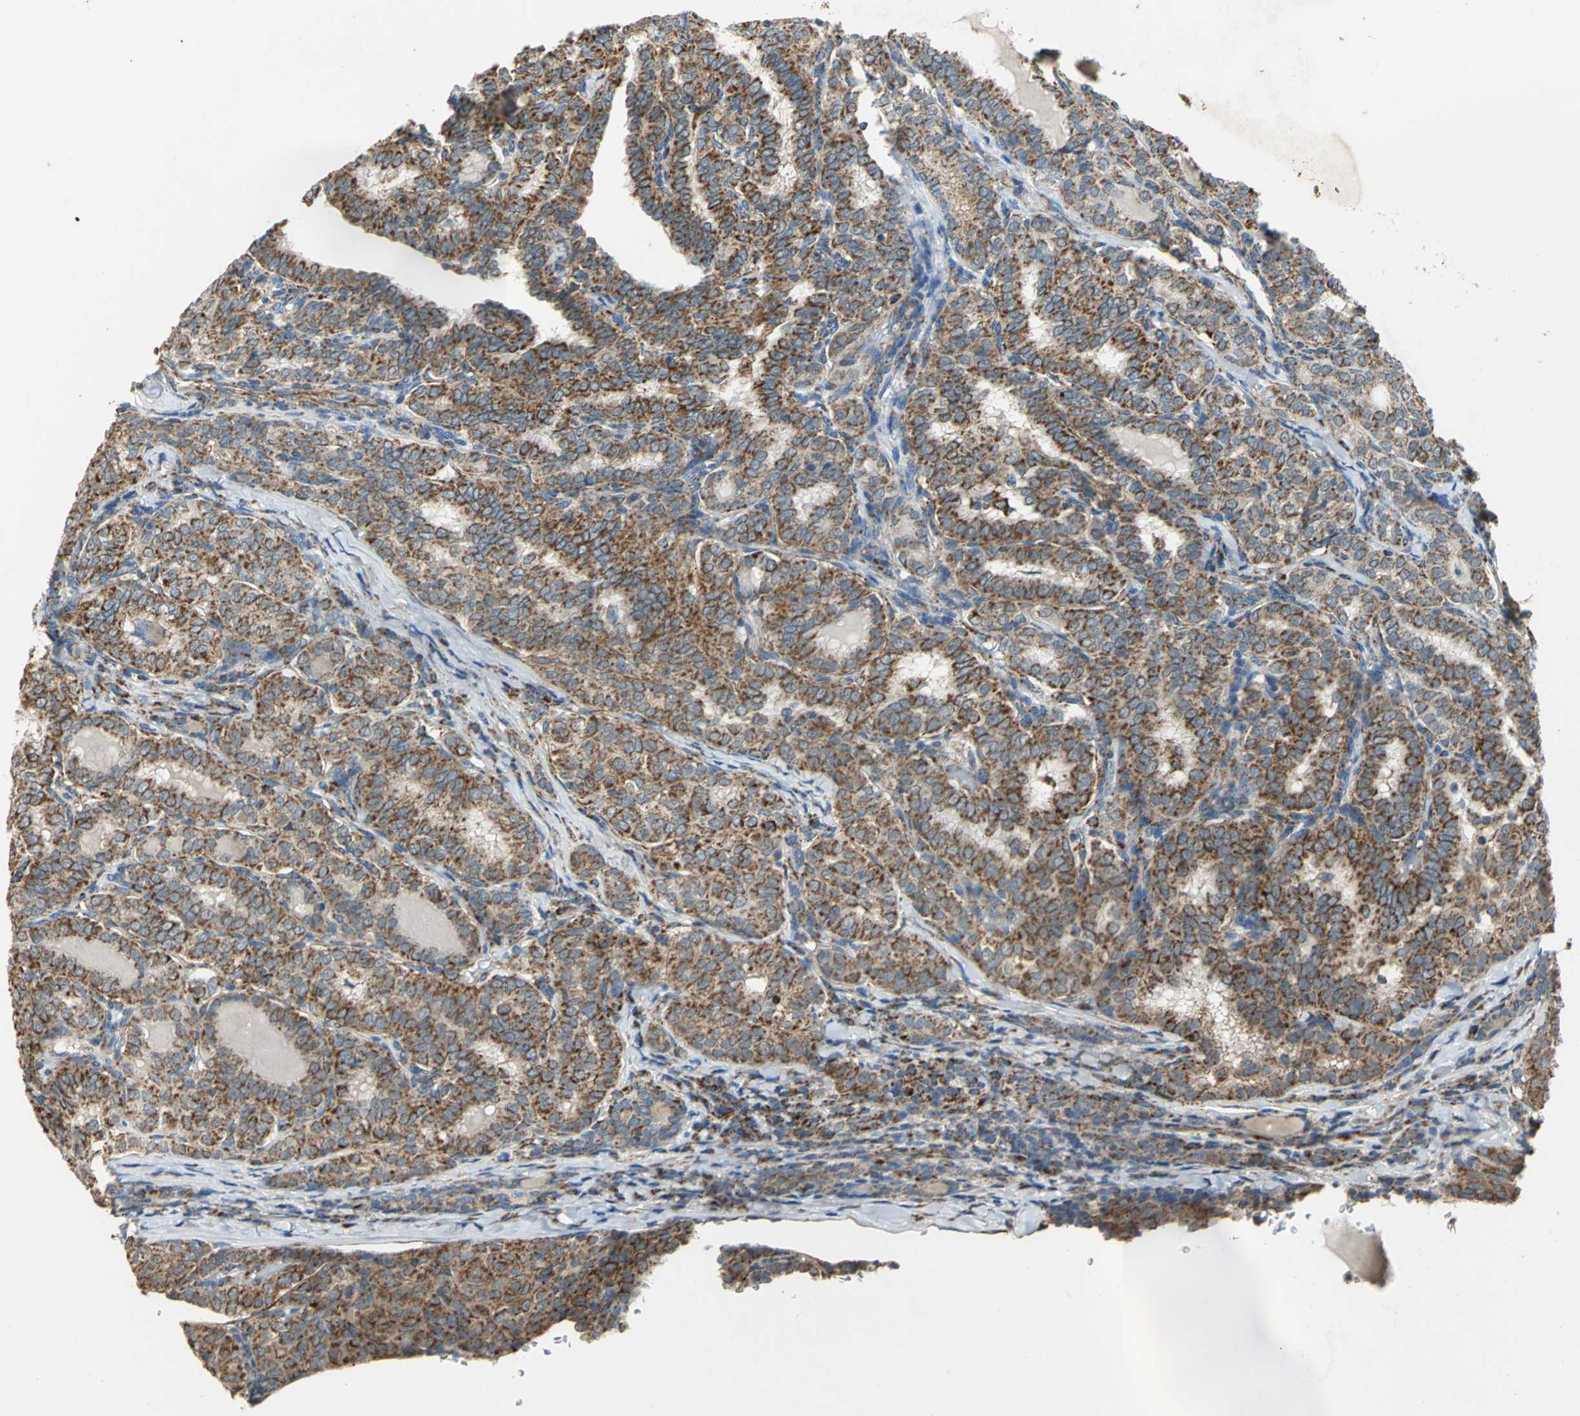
{"staining": {"intensity": "strong", "quantity": ">75%", "location": "cytoplasmic/membranous"}, "tissue": "thyroid cancer", "cell_type": "Tumor cells", "image_type": "cancer", "snomed": [{"axis": "morphology", "description": "Normal tissue, NOS"}, {"axis": "morphology", "description": "Papillary adenocarcinoma, NOS"}, {"axis": "topography", "description": "Thyroid gland"}], "caption": "Immunohistochemistry of thyroid cancer (papillary adenocarcinoma) displays high levels of strong cytoplasmic/membranous expression in approximately >75% of tumor cells. (Stains: DAB in brown, nuclei in blue, Microscopy: brightfield microscopy at high magnification).", "gene": "NDUFB5", "patient": {"sex": "female", "age": 30}}